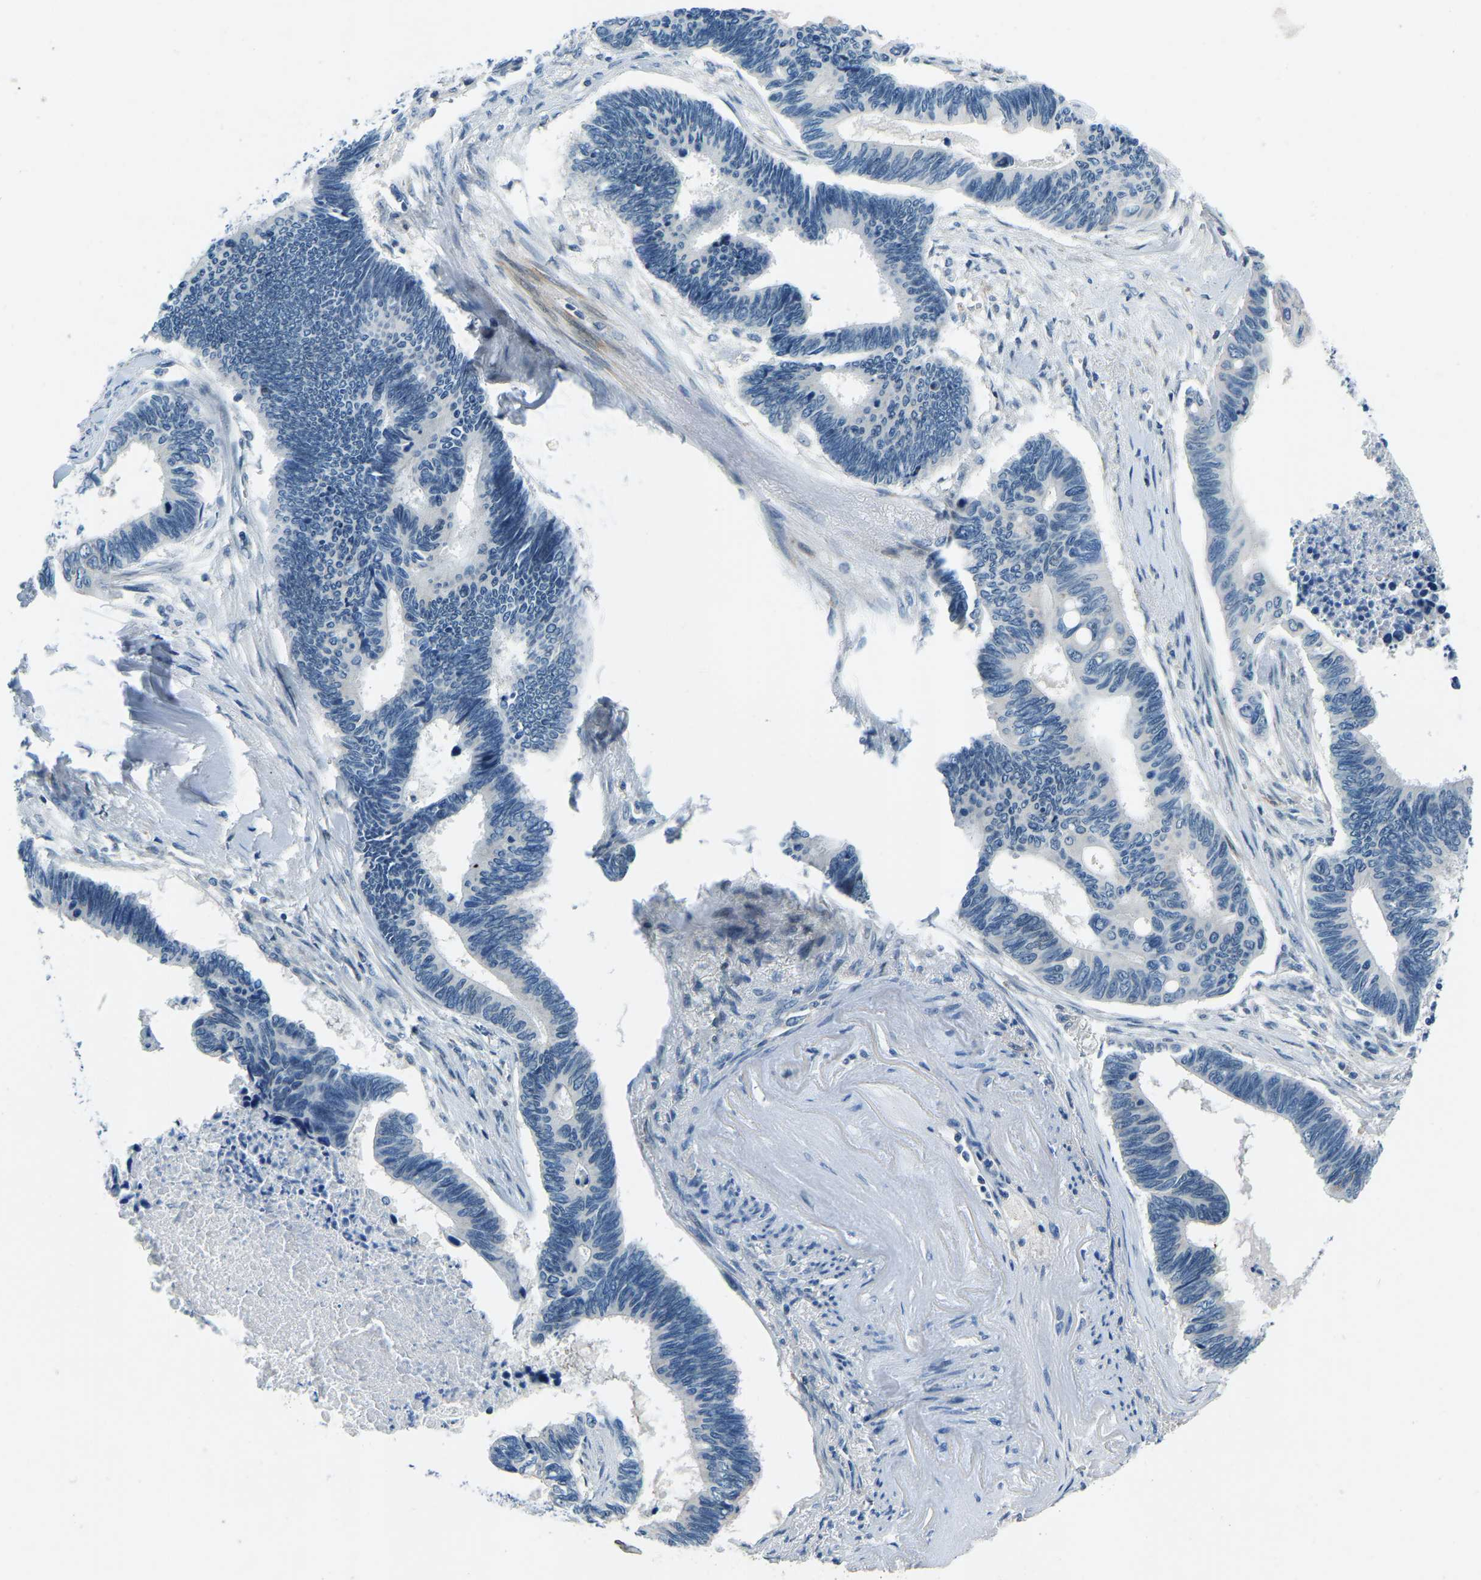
{"staining": {"intensity": "negative", "quantity": "none", "location": "none"}, "tissue": "pancreatic cancer", "cell_type": "Tumor cells", "image_type": "cancer", "snomed": [{"axis": "morphology", "description": "Adenocarcinoma, NOS"}, {"axis": "topography", "description": "Pancreas"}], "caption": "Immunohistochemical staining of human pancreatic adenocarcinoma reveals no significant staining in tumor cells.", "gene": "XIRP1", "patient": {"sex": "female", "age": 70}}